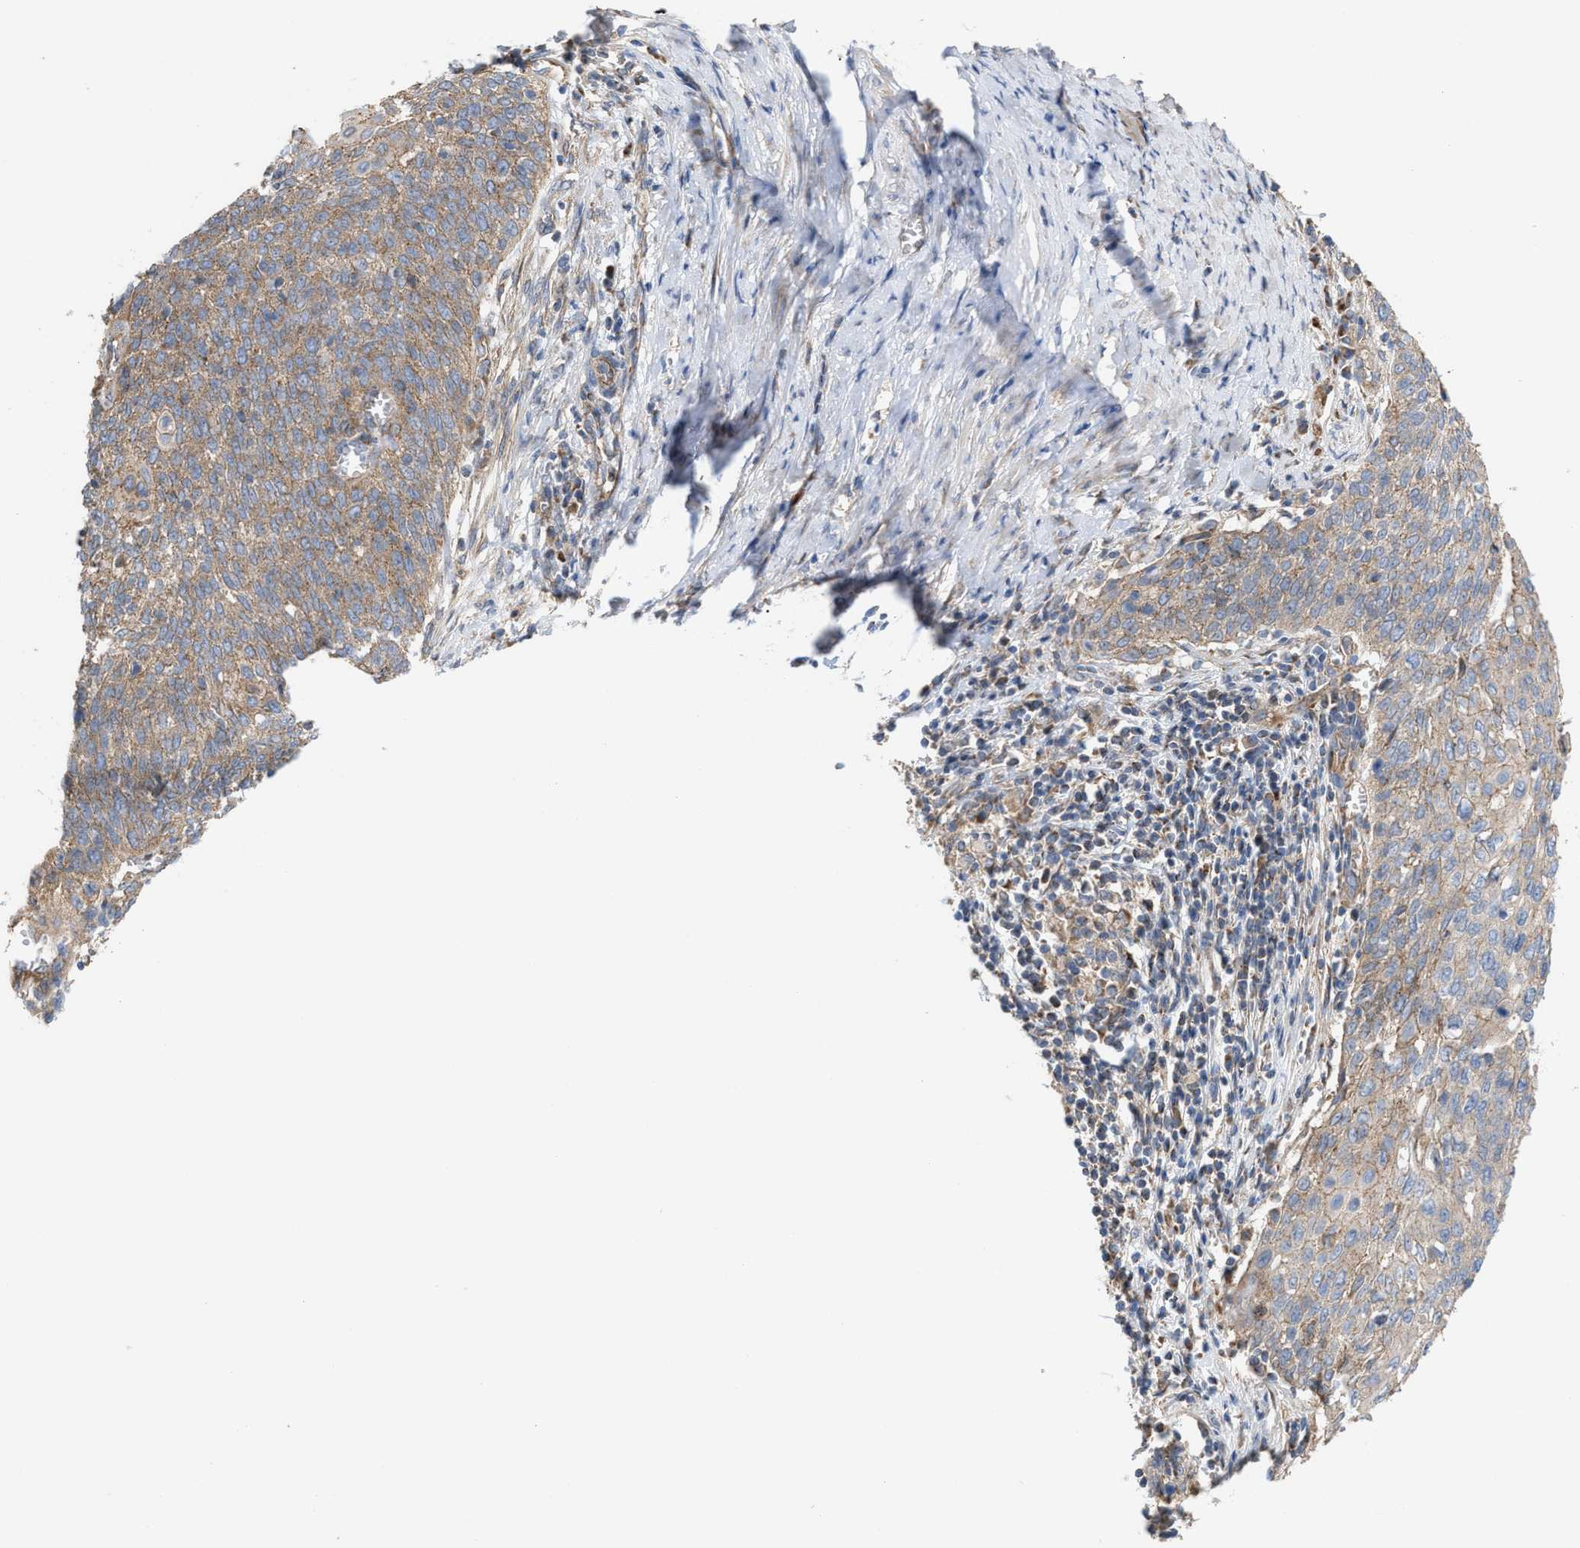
{"staining": {"intensity": "moderate", "quantity": ">75%", "location": "cytoplasmic/membranous"}, "tissue": "cervical cancer", "cell_type": "Tumor cells", "image_type": "cancer", "snomed": [{"axis": "morphology", "description": "Squamous cell carcinoma, NOS"}, {"axis": "topography", "description": "Cervix"}], "caption": "A photomicrograph showing moderate cytoplasmic/membranous staining in approximately >75% of tumor cells in cervical cancer, as visualized by brown immunohistochemical staining.", "gene": "OXSM", "patient": {"sex": "female", "age": 39}}